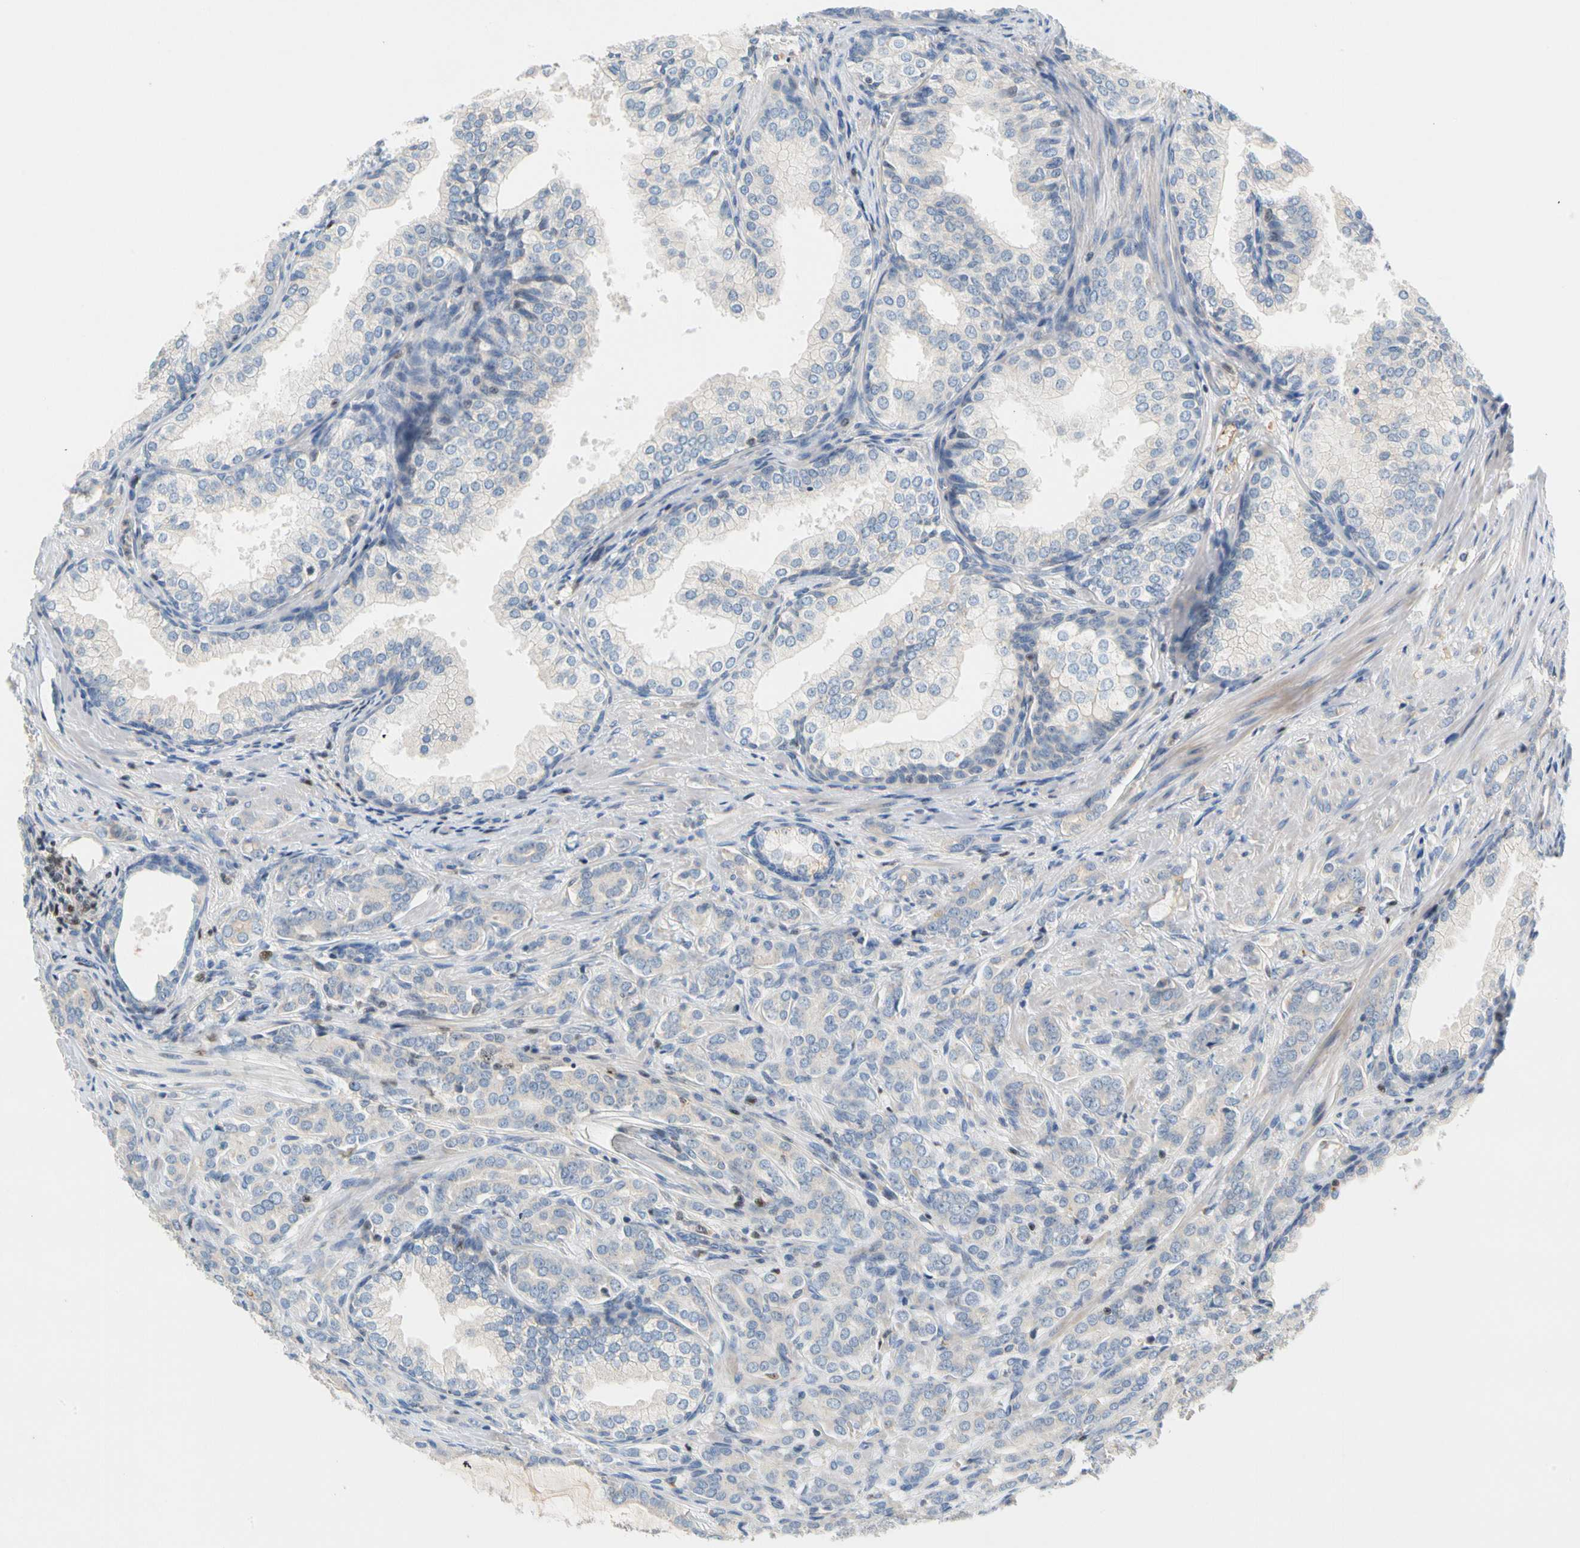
{"staining": {"intensity": "negative", "quantity": "none", "location": "none"}, "tissue": "prostate cancer", "cell_type": "Tumor cells", "image_type": "cancer", "snomed": [{"axis": "morphology", "description": "Adenocarcinoma, High grade"}, {"axis": "topography", "description": "Prostate"}], "caption": "This histopathology image is of adenocarcinoma (high-grade) (prostate) stained with immunohistochemistry (IHC) to label a protein in brown with the nuclei are counter-stained blue. There is no staining in tumor cells.", "gene": "SP140", "patient": {"sex": "male", "age": 64}}